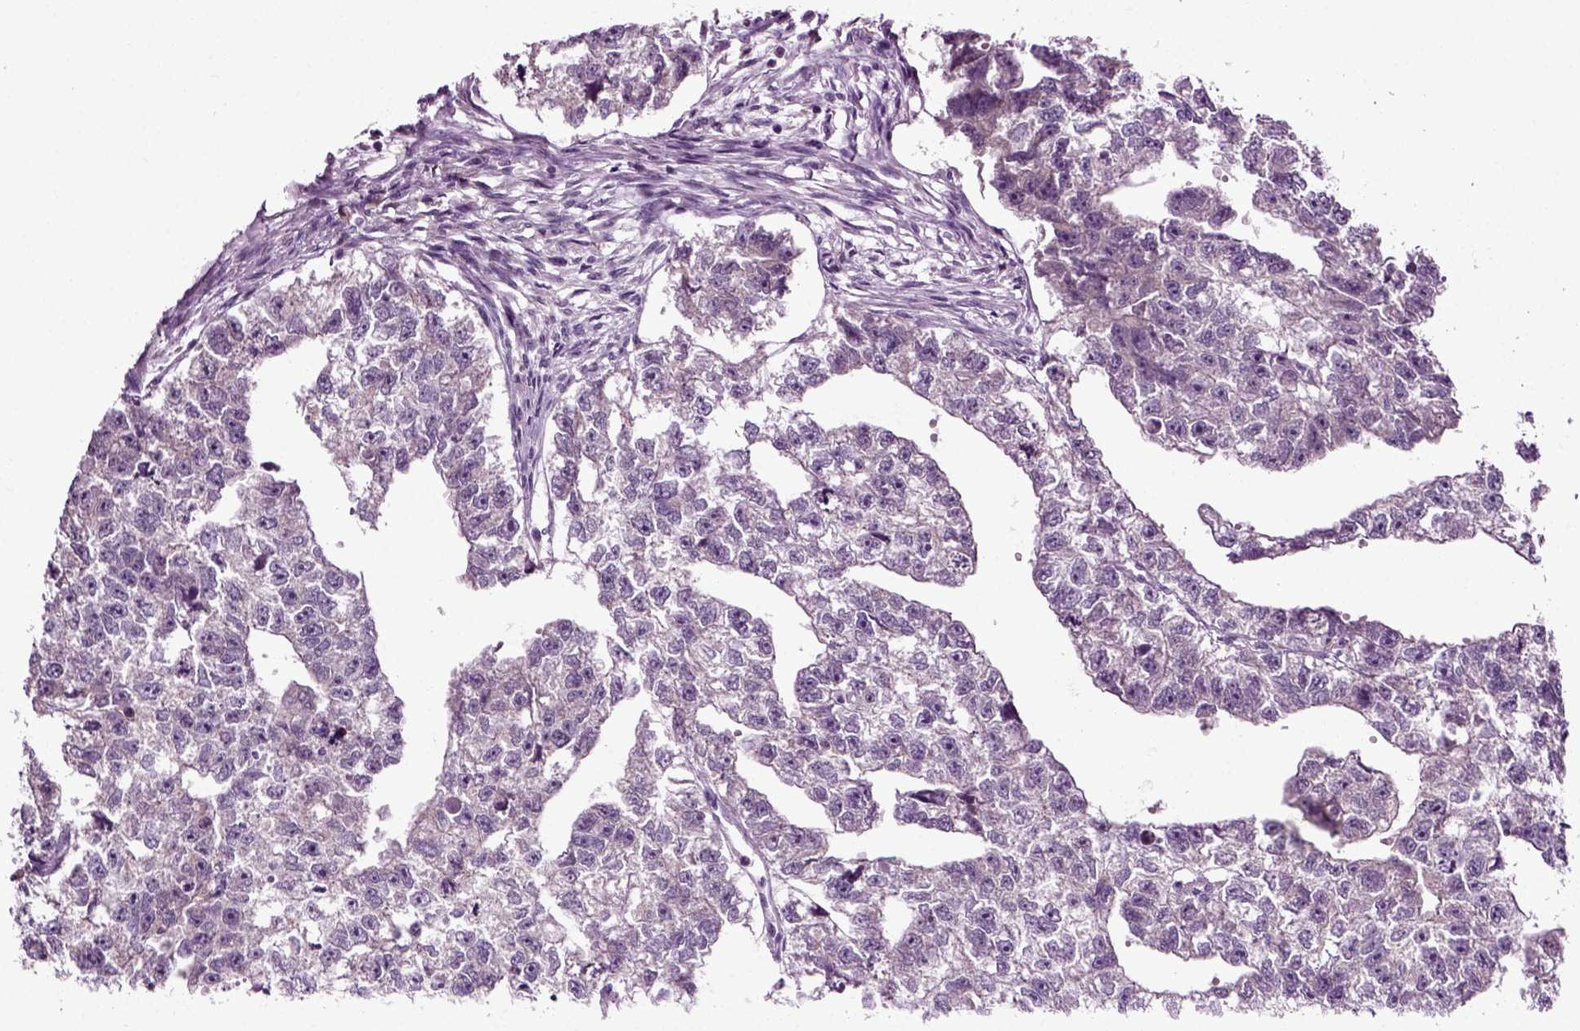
{"staining": {"intensity": "negative", "quantity": "none", "location": "none"}, "tissue": "testis cancer", "cell_type": "Tumor cells", "image_type": "cancer", "snomed": [{"axis": "morphology", "description": "Carcinoma, Embryonal, NOS"}, {"axis": "morphology", "description": "Teratoma, malignant, NOS"}, {"axis": "topography", "description": "Testis"}], "caption": "Protein analysis of teratoma (malignant) (testis) reveals no significant positivity in tumor cells.", "gene": "SPATA17", "patient": {"sex": "male", "age": 44}}